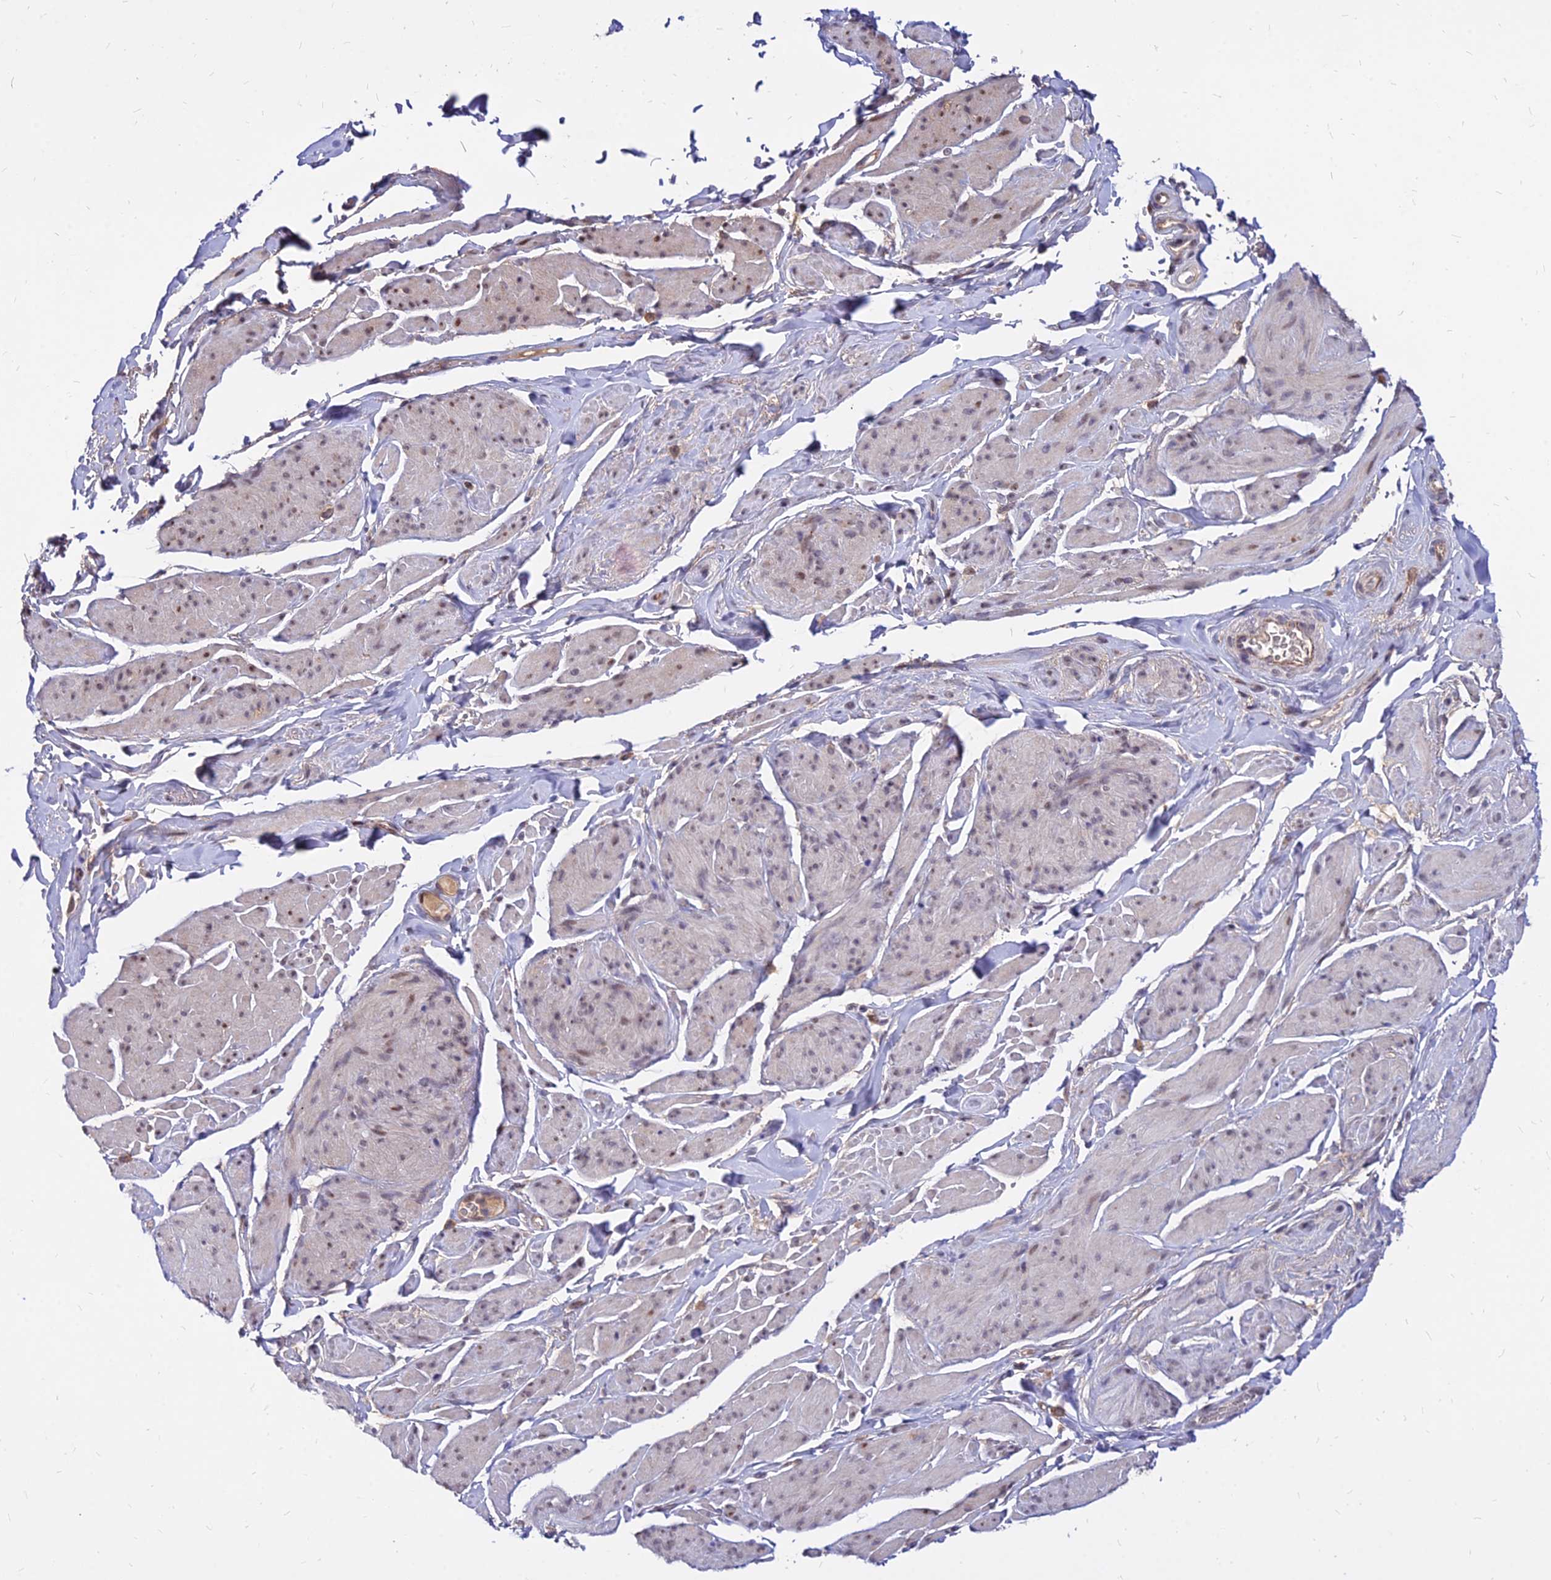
{"staining": {"intensity": "weak", "quantity": "<25%", "location": "cytoplasmic/membranous,nuclear"}, "tissue": "smooth muscle", "cell_type": "Smooth muscle cells", "image_type": "normal", "snomed": [{"axis": "morphology", "description": "Normal tissue, NOS"}, {"axis": "topography", "description": "Smooth muscle"}, {"axis": "topography", "description": "Peripheral nerve tissue"}], "caption": "The photomicrograph reveals no significant staining in smooth muscle cells of smooth muscle. Nuclei are stained in blue.", "gene": "C11orf68", "patient": {"sex": "male", "age": 69}}